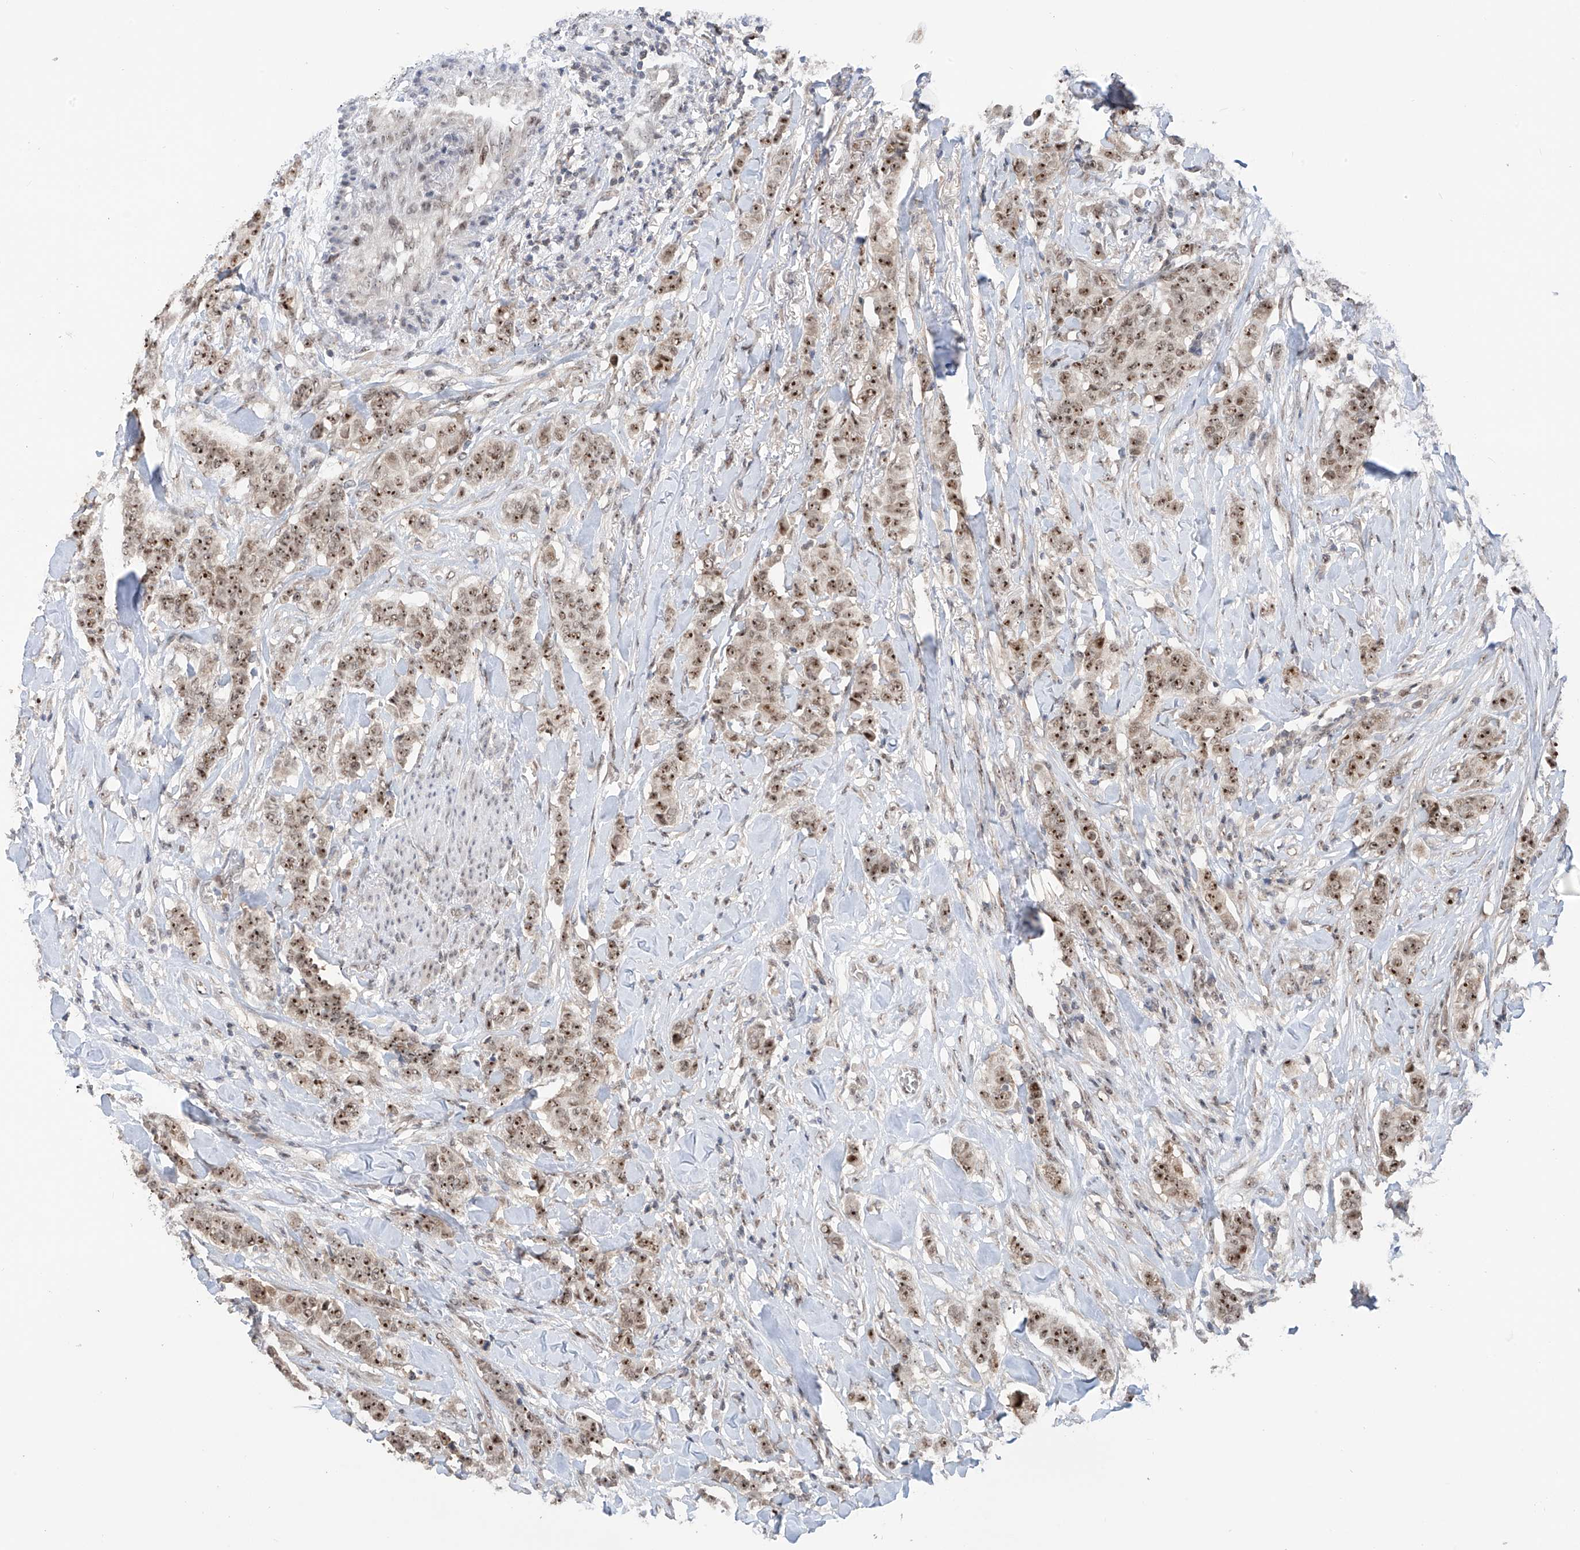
{"staining": {"intensity": "moderate", "quantity": ">75%", "location": "nuclear"}, "tissue": "breast cancer", "cell_type": "Tumor cells", "image_type": "cancer", "snomed": [{"axis": "morphology", "description": "Duct carcinoma"}, {"axis": "topography", "description": "Breast"}], "caption": "A photomicrograph showing moderate nuclear positivity in approximately >75% of tumor cells in breast invasive ductal carcinoma, as visualized by brown immunohistochemical staining.", "gene": "C1orf131", "patient": {"sex": "female", "age": 40}}